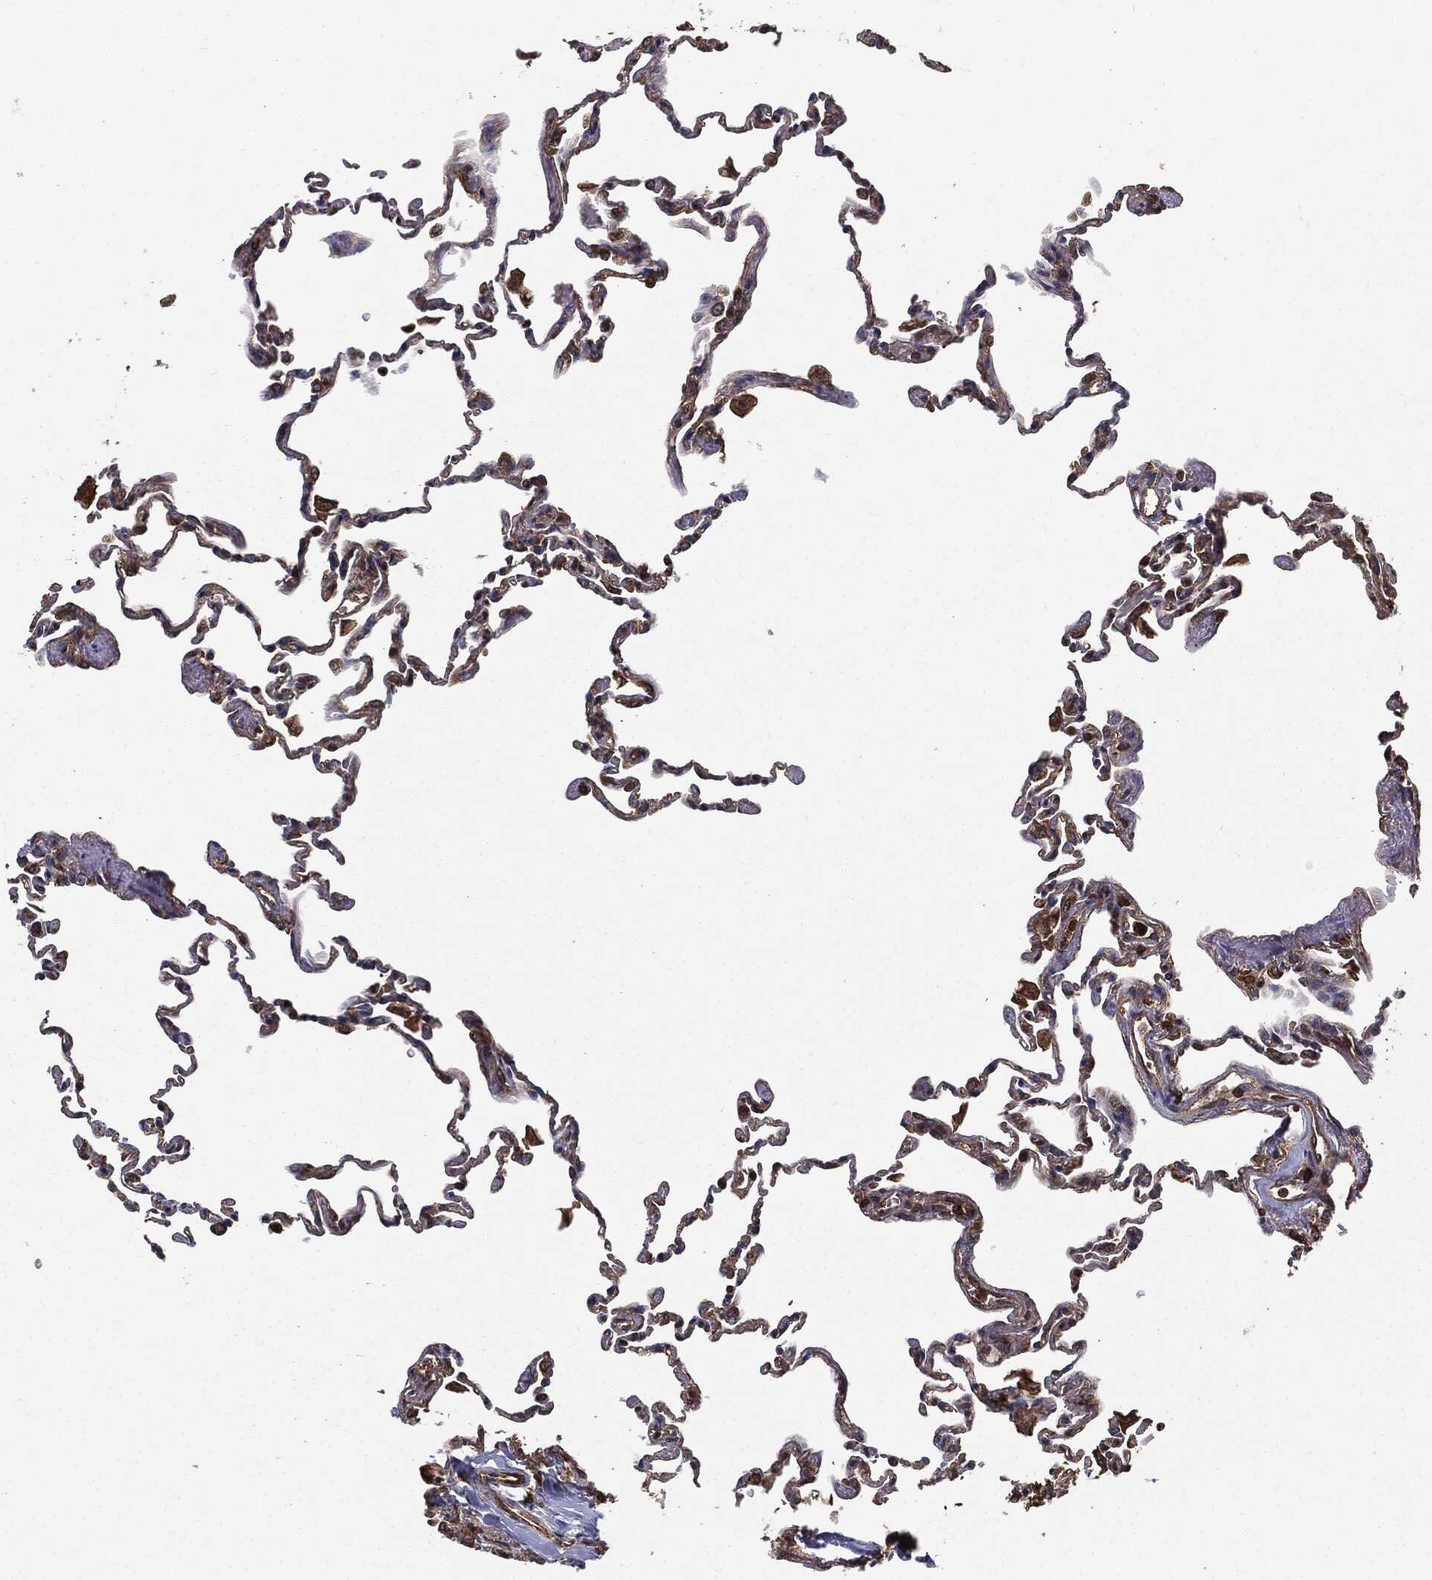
{"staining": {"intensity": "moderate", "quantity": "25%-75%", "location": "cytoplasmic/membranous"}, "tissue": "lung", "cell_type": "Alveolar cells", "image_type": "normal", "snomed": [{"axis": "morphology", "description": "Normal tissue, NOS"}, {"axis": "topography", "description": "Lung"}], "caption": "Lung stained with DAB (3,3'-diaminobenzidine) IHC demonstrates medium levels of moderate cytoplasmic/membranous positivity in approximately 25%-75% of alveolar cells.", "gene": "NME1", "patient": {"sex": "female", "age": 57}}